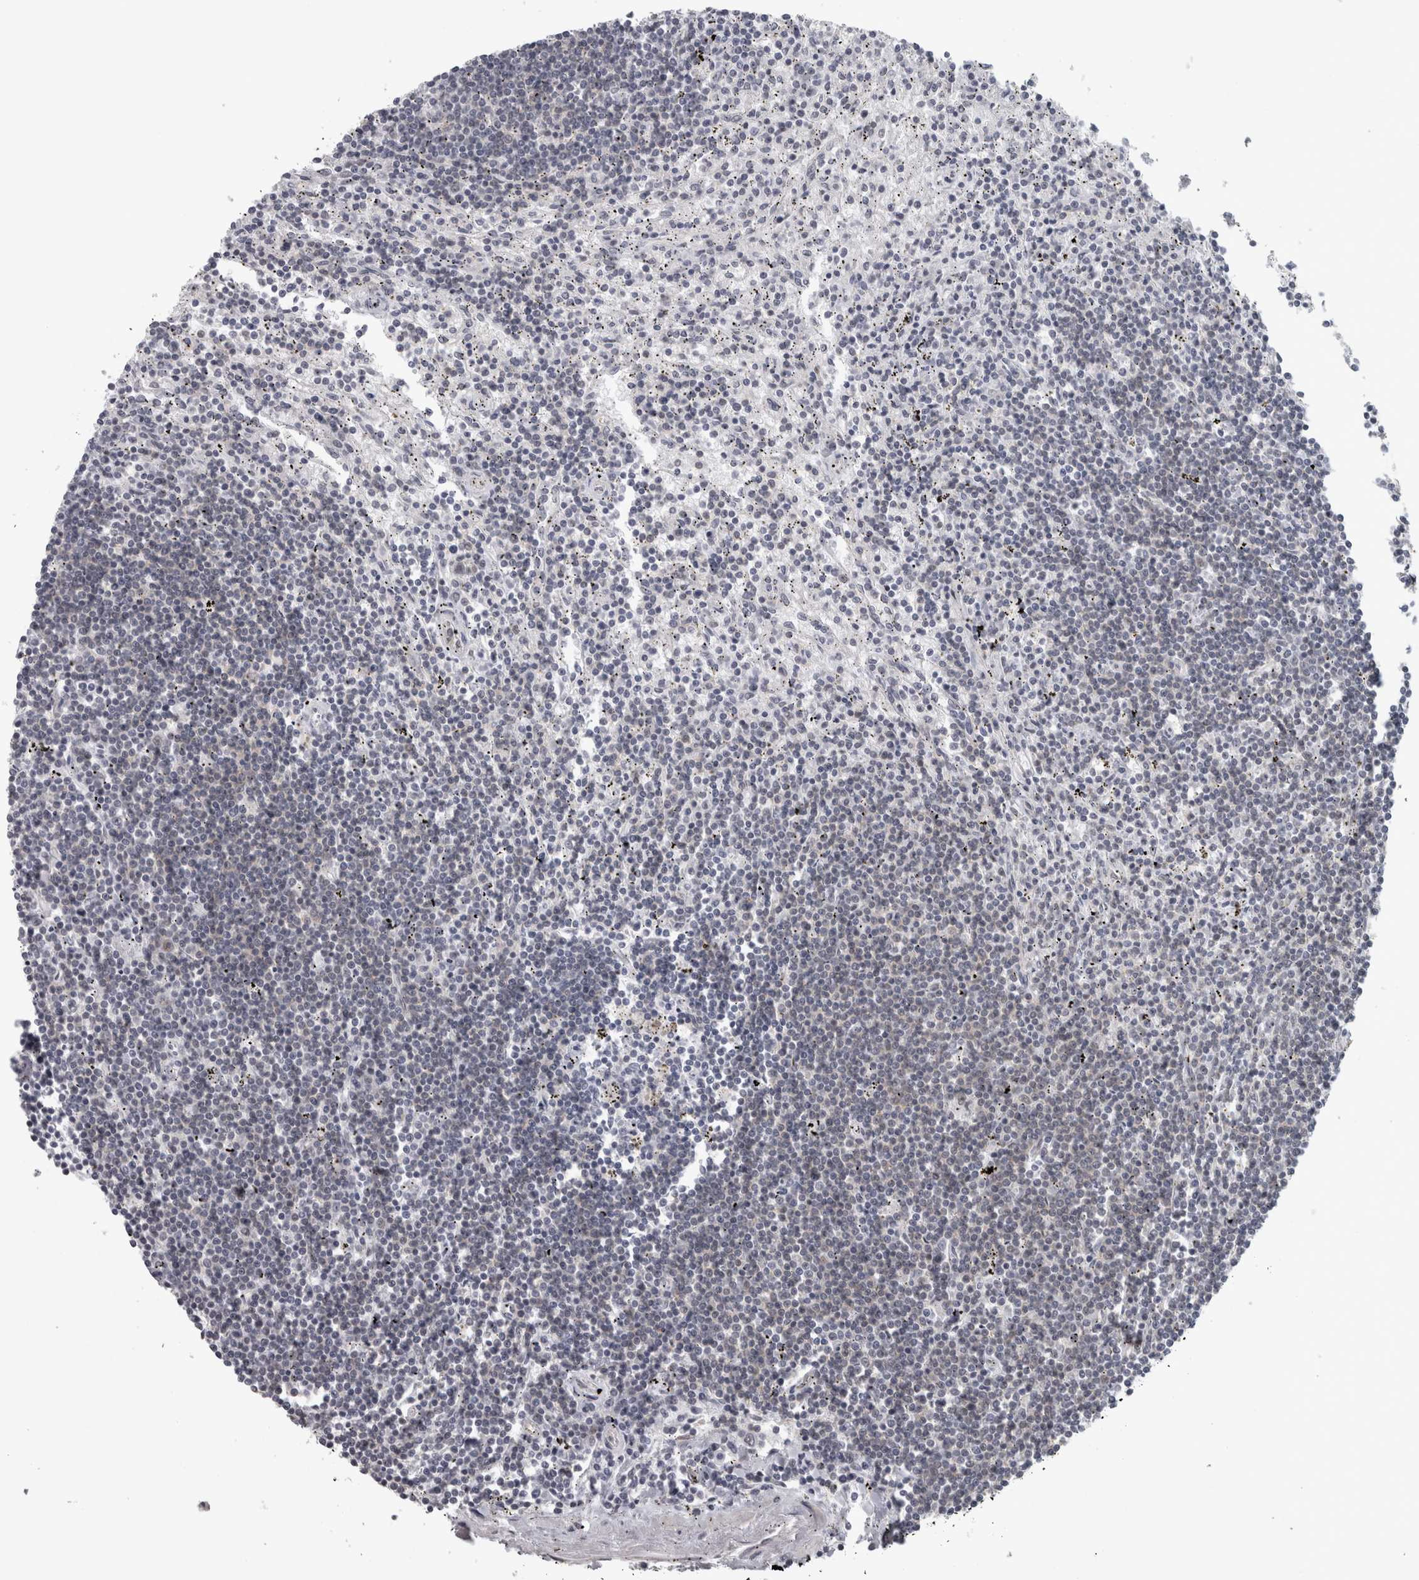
{"staining": {"intensity": "negative", "quantity": "none", "location": "none"}, "tissue": "lymphoma", "cell_type": "Tumor cells", "image_type": "cancer", "snomed": [{"axis": "morphology", "description": "Malignant lymphoma, non-Hodgkin's type, Low grade"}, {"axis": "topography", "description": "Spleen"}], "caption": "IHC photomicrograph of neoplastic tissue: human lymphoma stained with DAB (3,3'-diaminobenzidine) exhibits no significant protein positivity in tumor cells. (Stains: DAB (3,3'-diaminobenzidine) immunohistochemistry (IHC) with hematoxylin counter stain, Microscopy: brightfield microscopy at high magnification).", "gene": "PPP1R12B", "patient": {"sex": "male", "age": 76}}